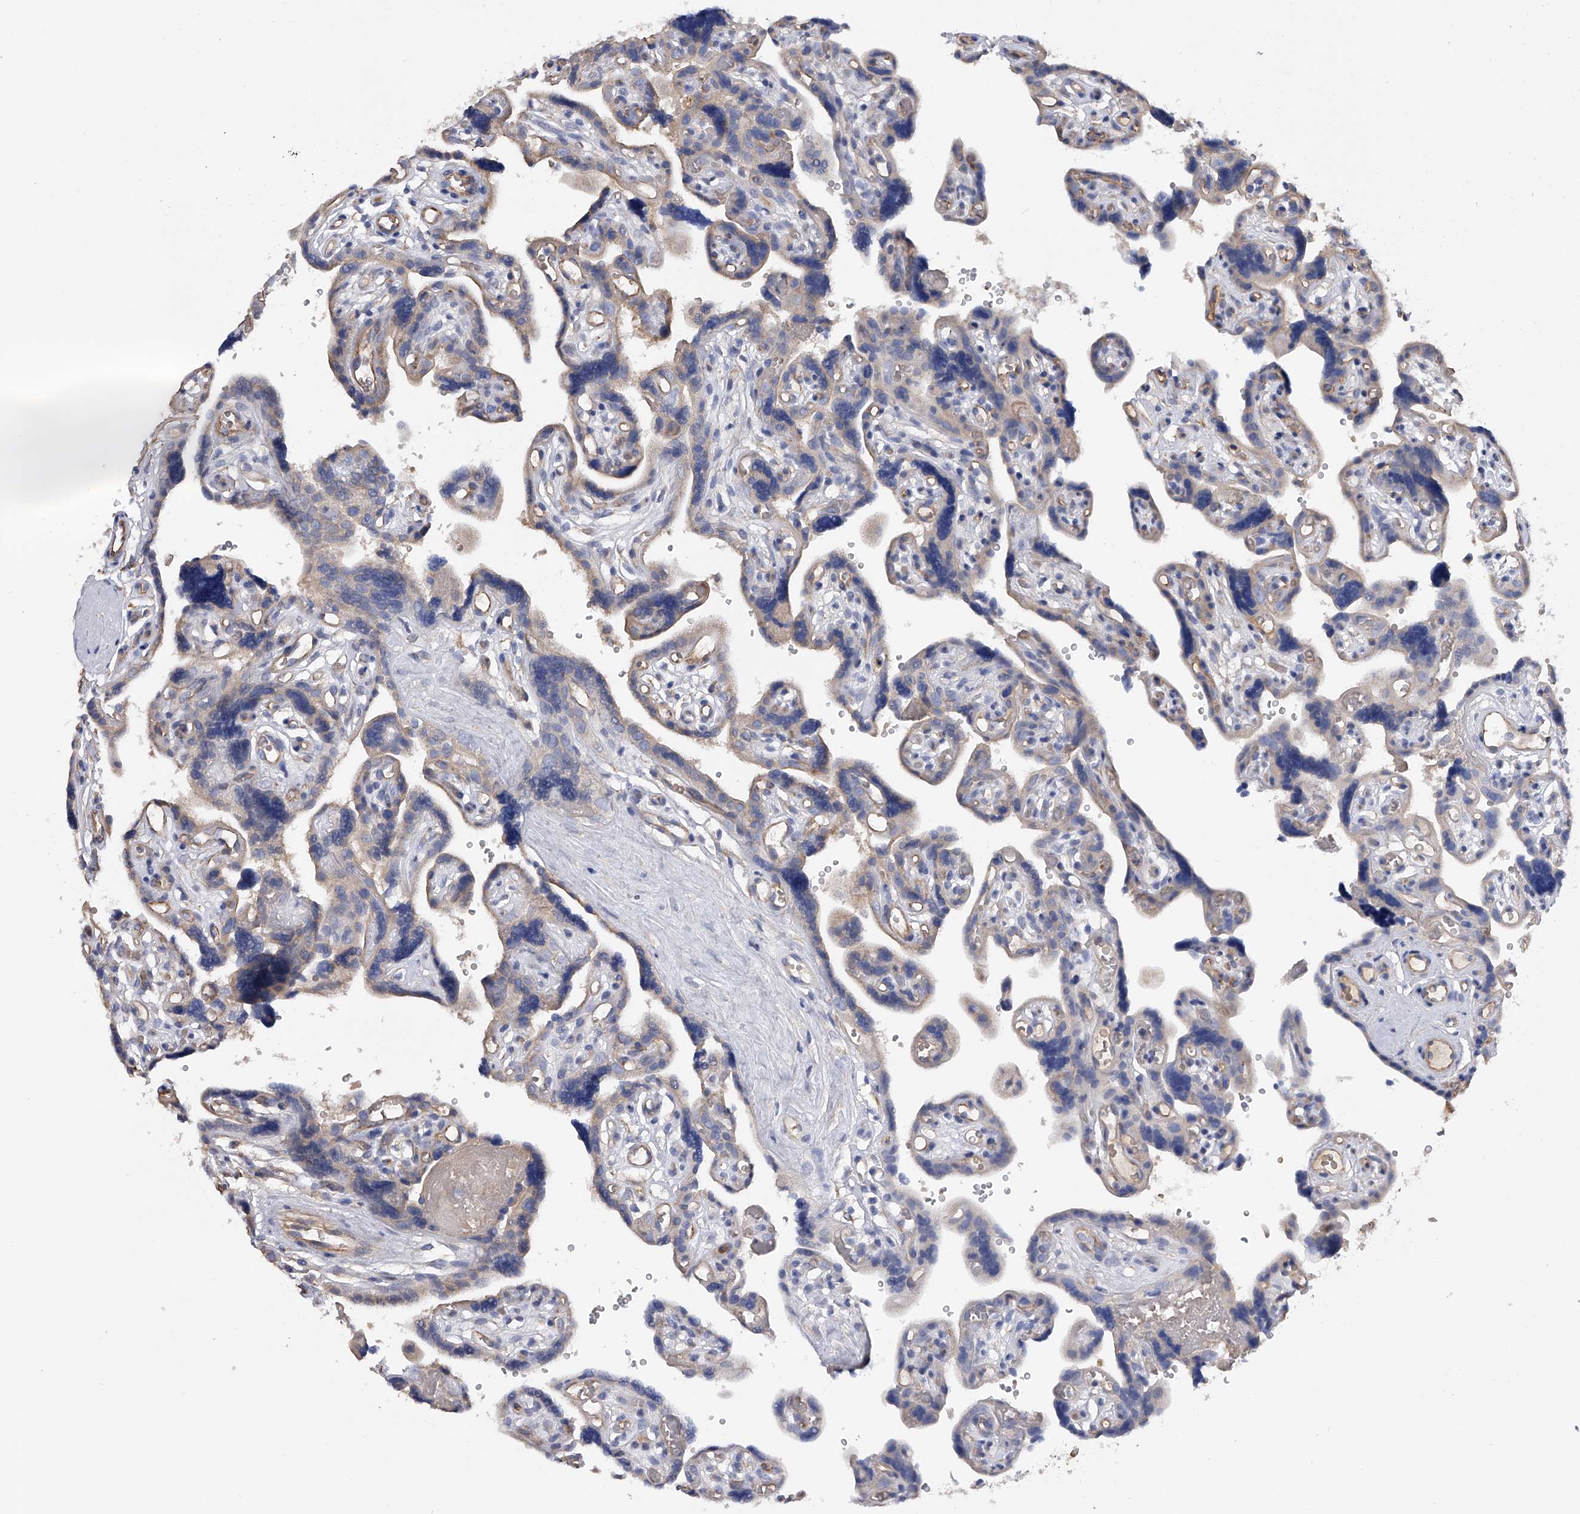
{"staining": {"intensity": "negative", "quantity": "none", "location": "none"}, "tissue": "placenta", "cell_type": "Decidual cells", "image_type": "normal", "snomed": [{"axis": "morphology", "description": "Normal tissue, NOS"}, {"axis": "topography", "description": "Placenta"}], "caption": "This is an immunohistochemistry (IHC) photomicrograph of benign placenta. There is no staining in decidual cells.", "gene": "RWDD2A", "patient": {"sex": "female", "age": 30}}